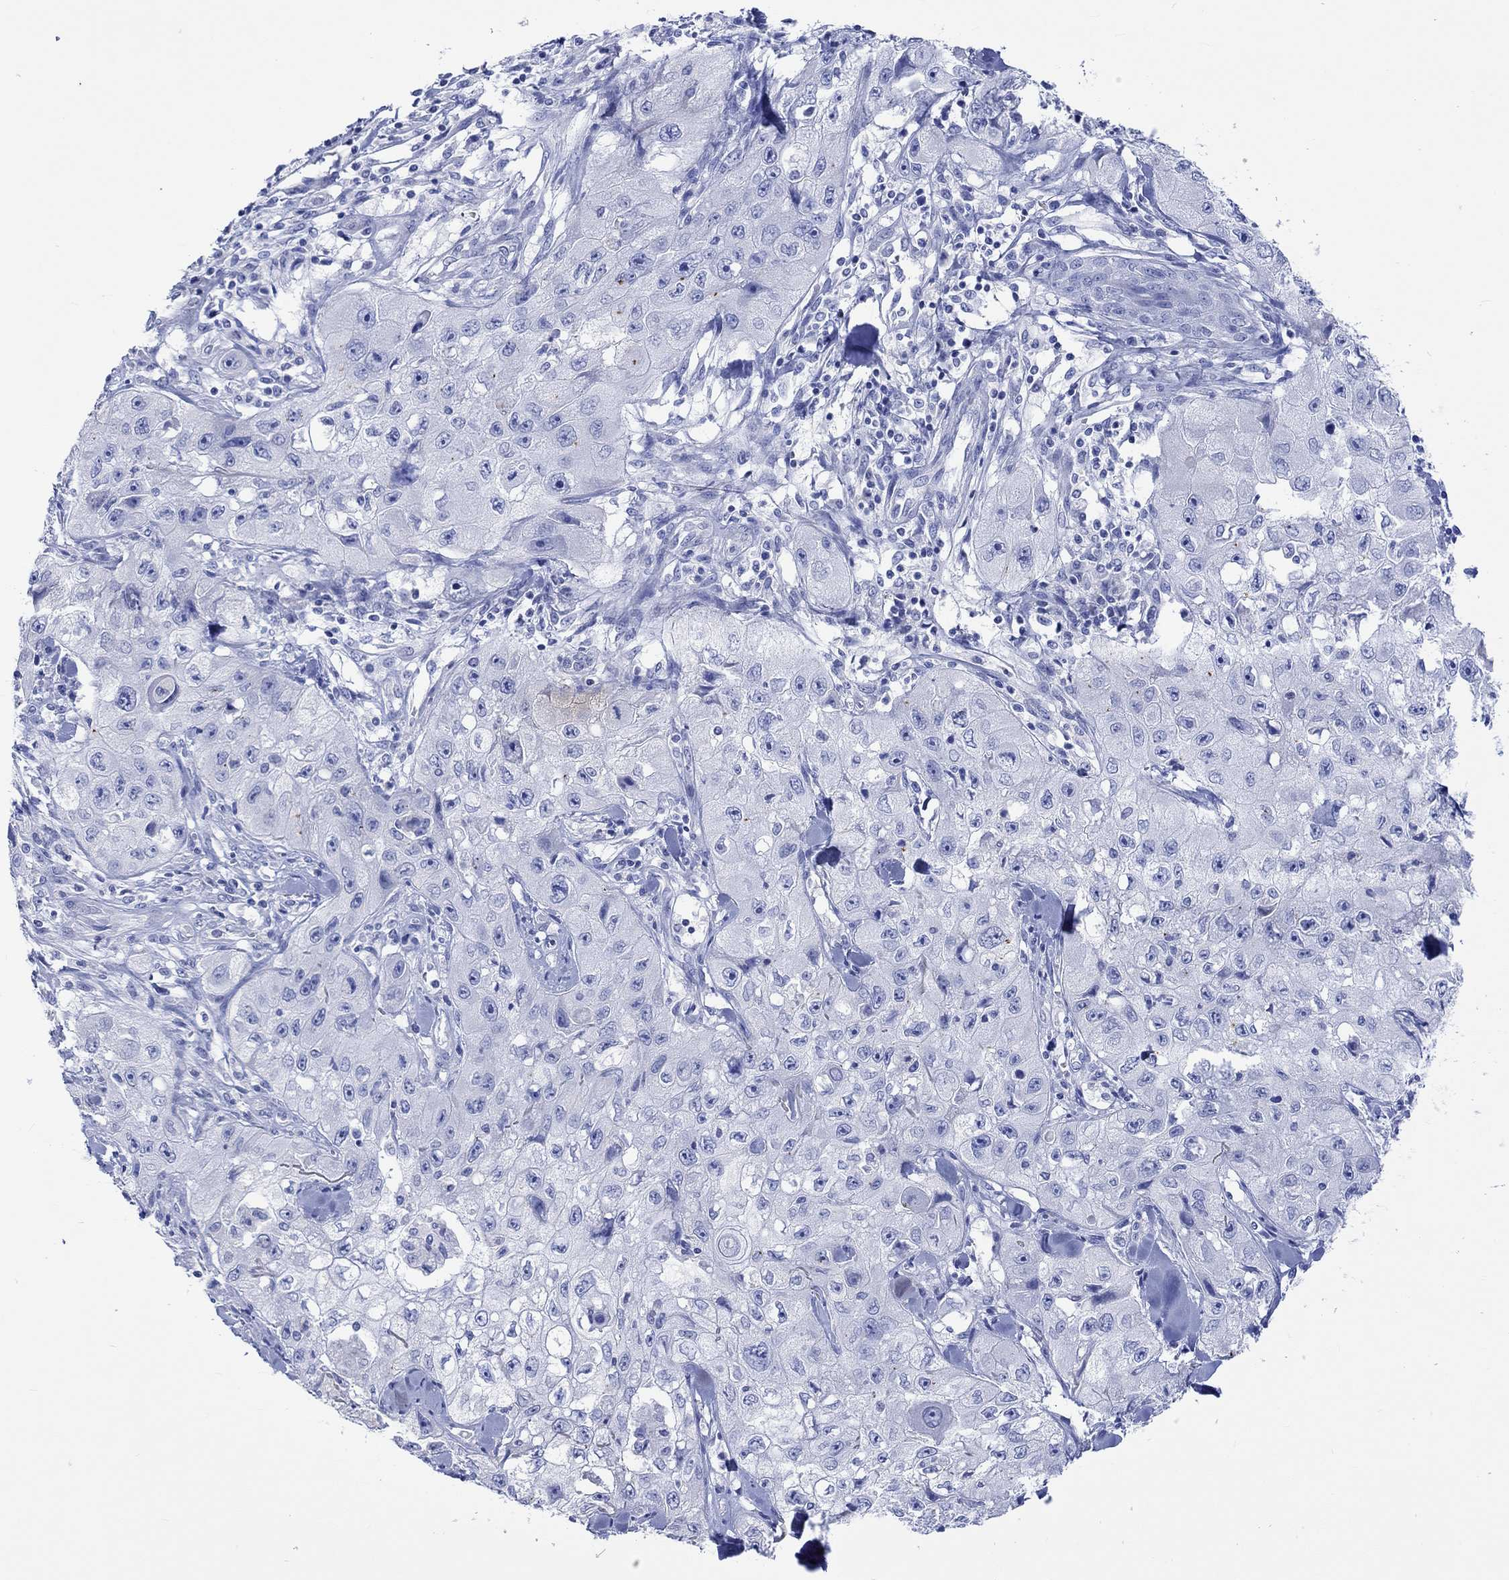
{"staining": {"intensity": "negative", "quantity": "none", "location": "none"}, "tissue": "skin cancer", "cell_type": "Tumor cells", "image_type": "cancer", "snomed": [{"axis": "morphology", "description": "Squamous cell carcinoma, NOS"}, {"axis": "topography", "description": "Skin"}, {"axis": "topography", "description": "Subcutis"}], "caption": "Tumor cells are negative for protein expression in human skin cancer.", "gene": "CPLX2", "patient": {"sex": "male", "age": 73}}